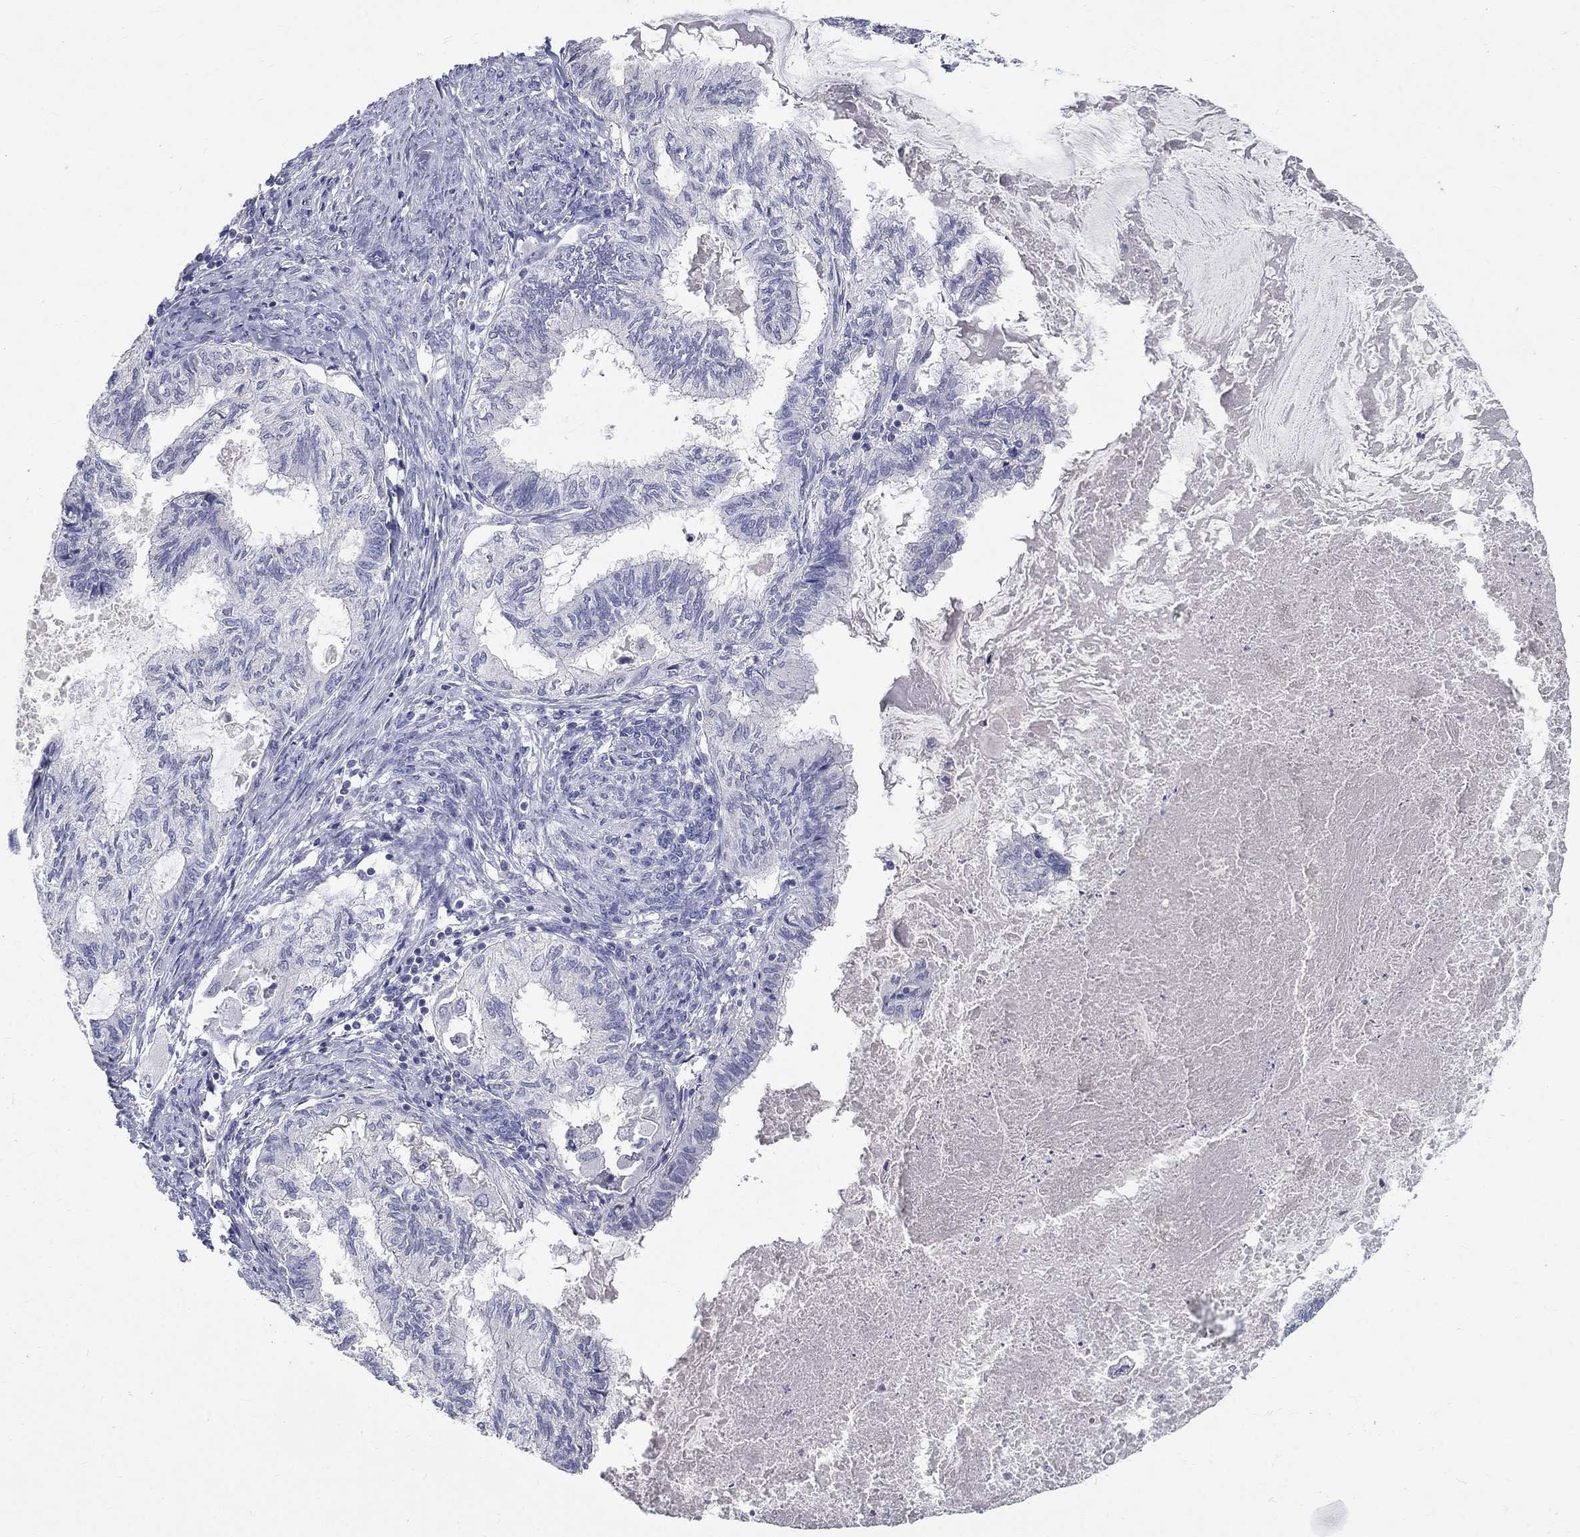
{"staining": {"intensity": "negative", "quantity": "none", "location": "none"}, "tissue": "endometrial cancer", "cell_type": "Tumor cells", "image_type": "cancer", "snomed": [{"axis": "morphology", "description": "Adenocarcinoma, NOS"}, {"axis": "topography", "description": "Endometrium"}], "caption": "High magnification brightfield microscopy of endometrial cancer (adenocarcinoma) stained with DAB (3,3'-diaminobenzidine) (brown) and counterstained with hematoxylin (blue): tumor cells show no significant staining.", "gene": "PTH1R", "patient": {"sex": "female", "age": 86}}